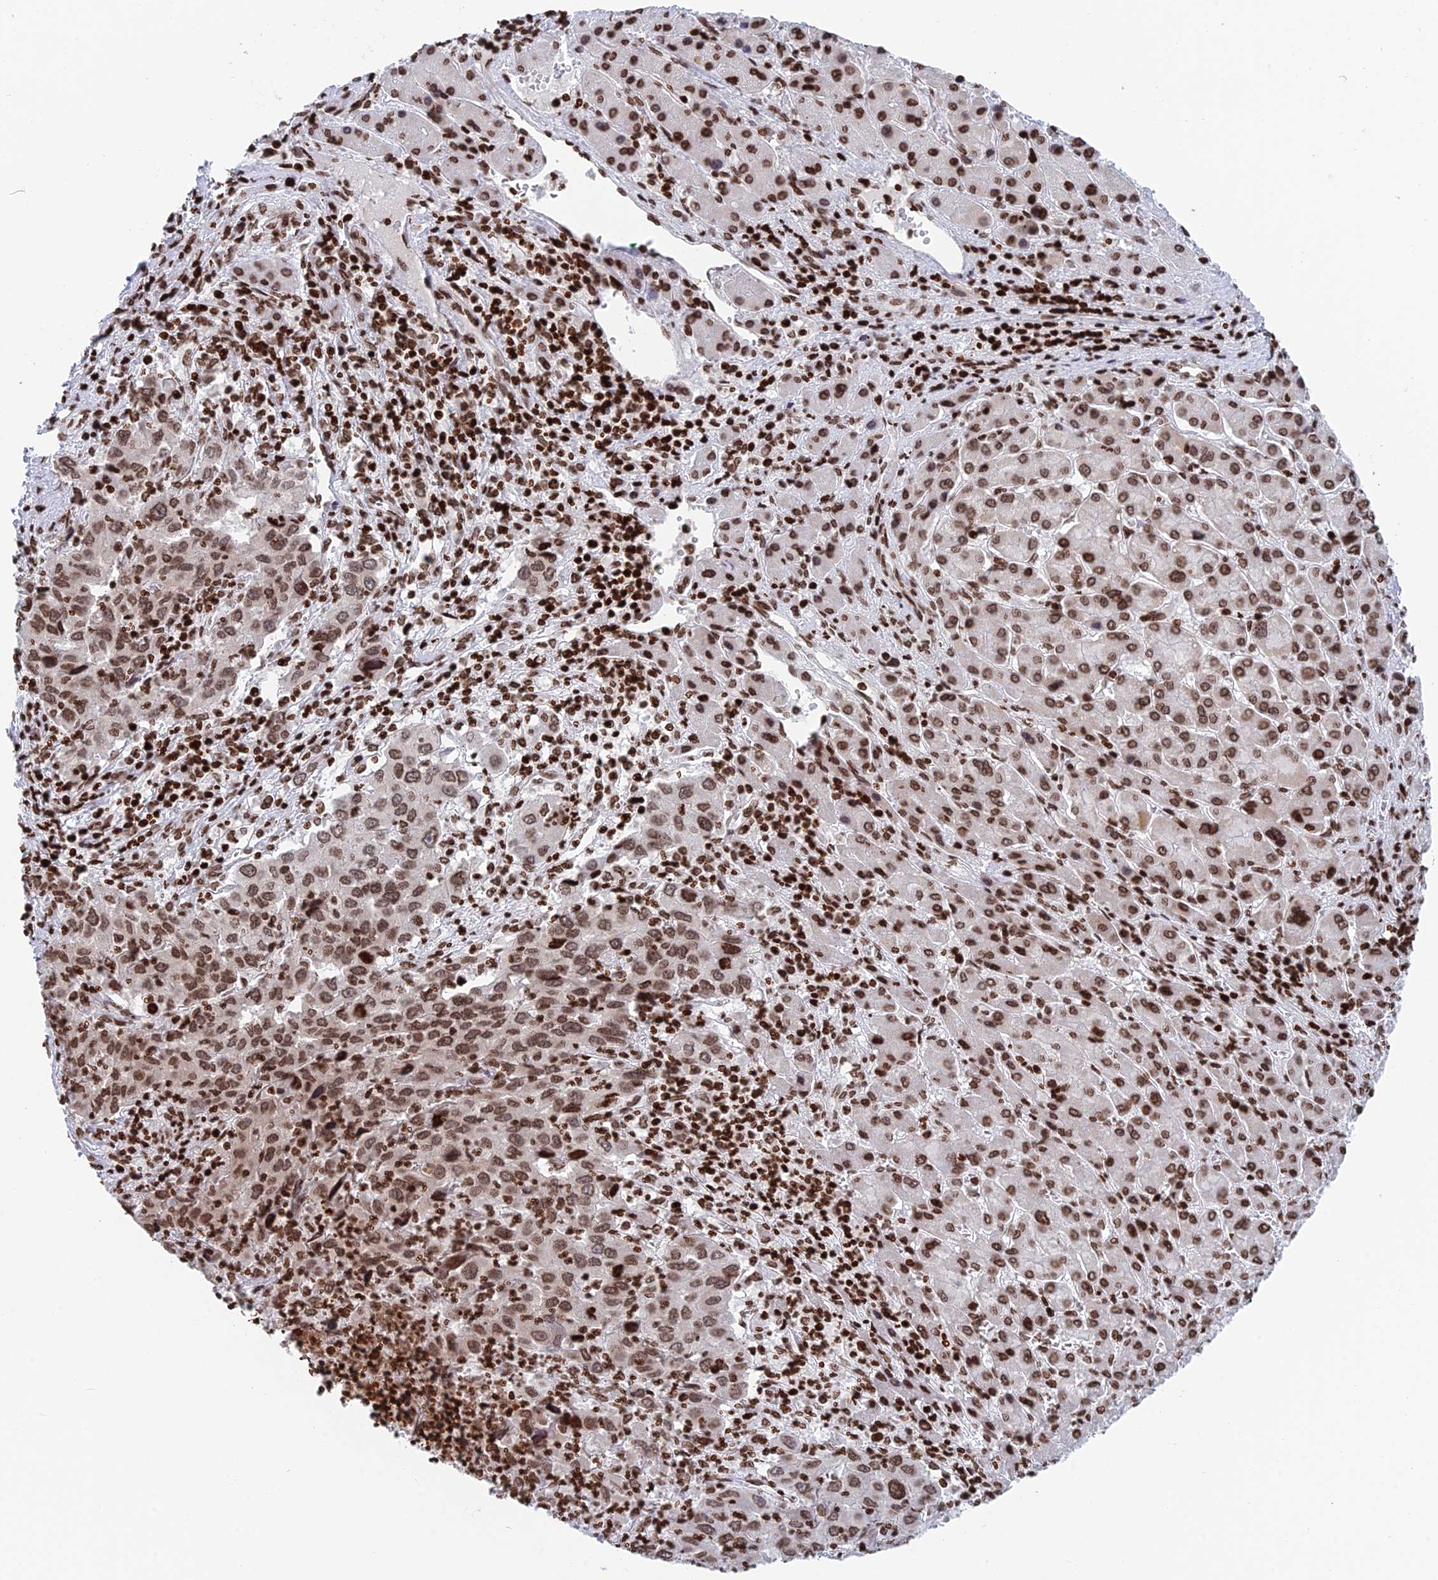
{"staining": {"intensity": "moderate", "quantity": ">75%", "location": "nuclear"}, "tissue": "liver cancer", "cell_type": "Tumor cells", "image_type": "cancer", "snomed": [{"axis": "morphology", "description": "Carcinoma, Hepatocellular, NOS"}, {"axis": "topography", "description": "Liver"}], "caption": "A histopathology image showing moderate nuclear staining in approximately >75% of tumor cells in hepatocellular carcinoma (liver), as visualized by brown immunohistochemical staining.", "gene": "RPAP1", "patient": {"sex": "male", "age": 63}}